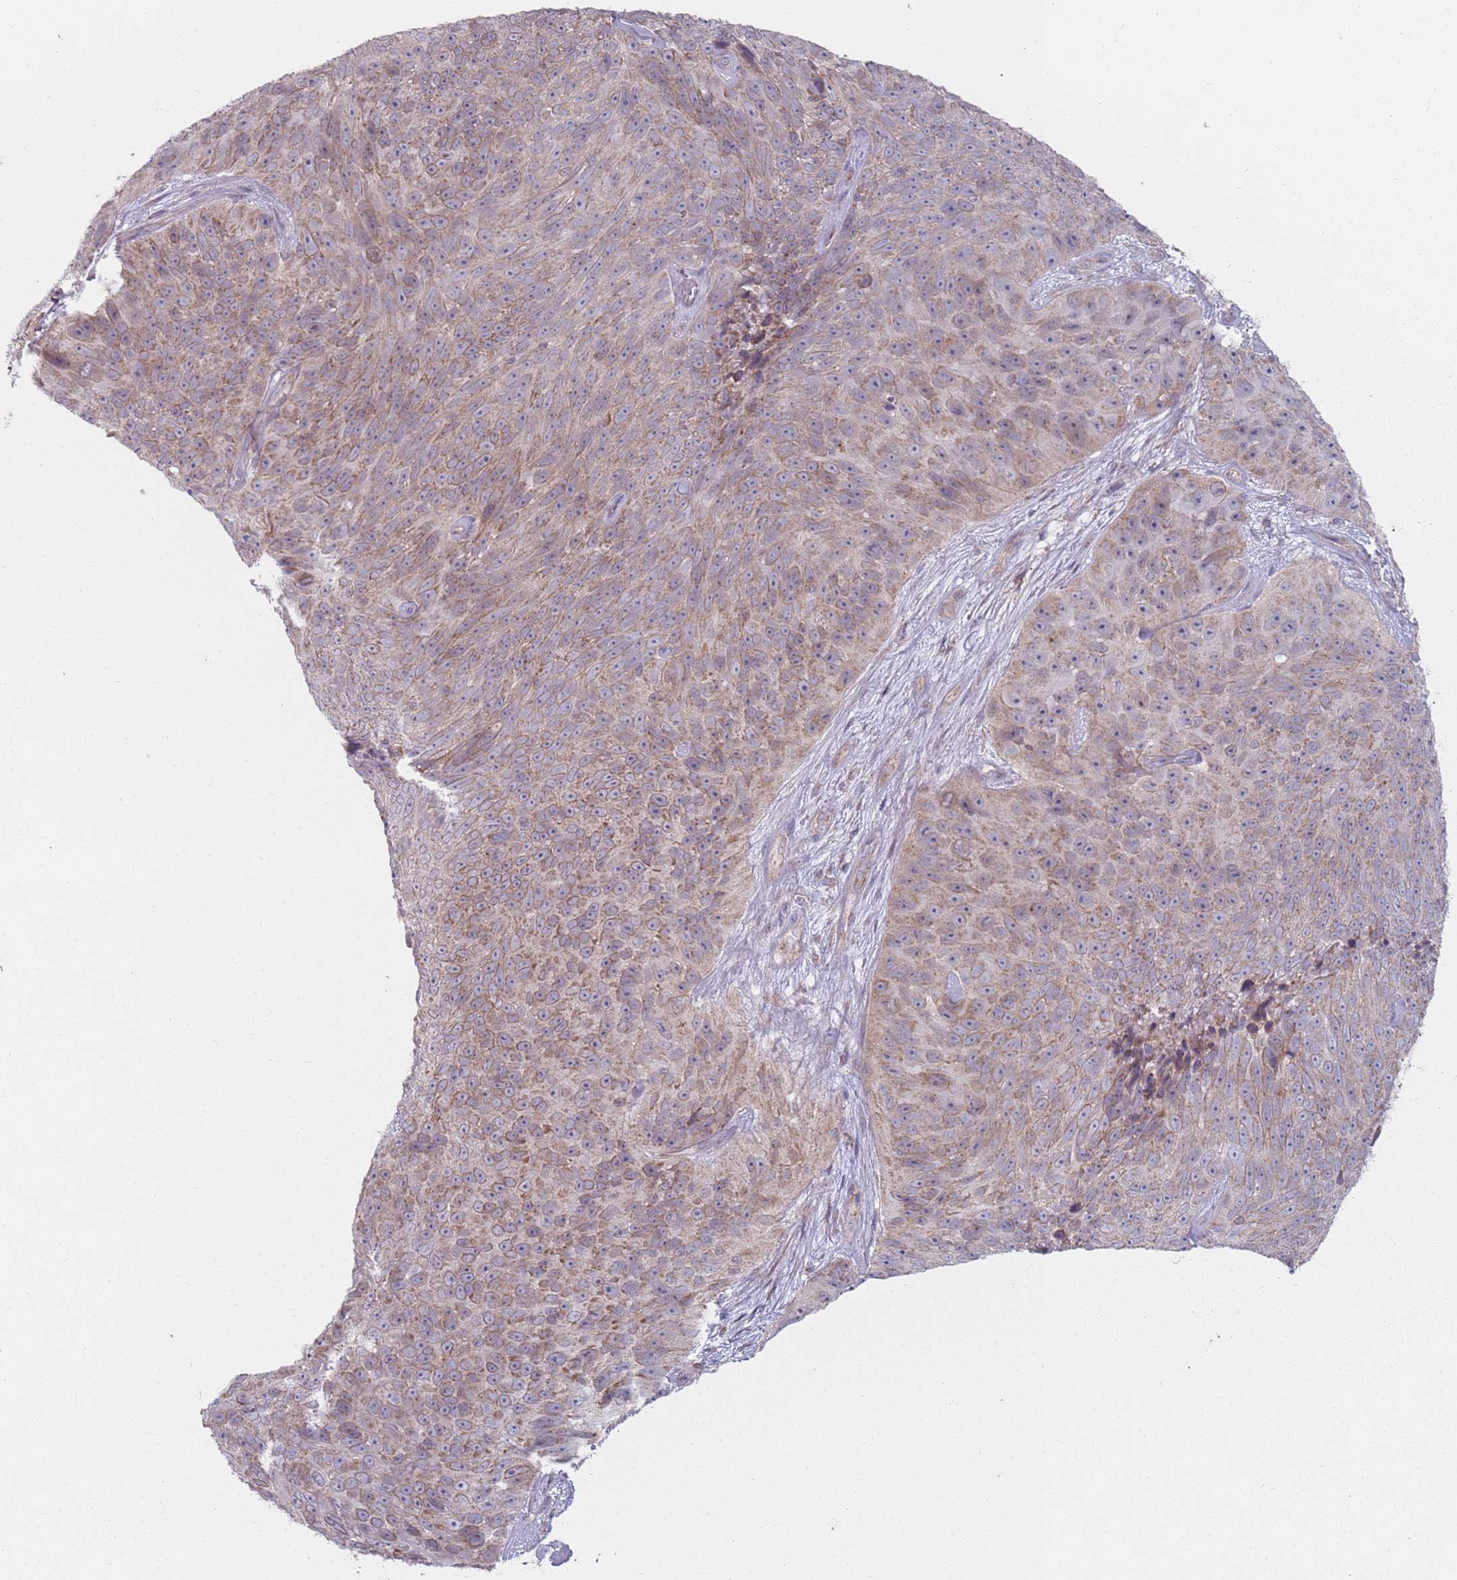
{"staining": {"intensity": "weak", "quantity": "25%-75%", "location": "cytoplasmic/membranous"}, "tissue": "skin cancer", "cell_type": "Tumor cells", "image_type": "cancer", "snomed": [{"axis": "morphology", "description": "Squamous cell carcinoma, NOS"}, {"axis": "topography", "description": "Skin"}], "caption": "Approximately 25%-75% of tumor cells in skin cancer demonstrate weak cytoplasmic/membranous protein positivity as visualized by brown immunohistochemical staining.", "gene": "GAS8", "patient": {"sex": "female", "age": 87}}